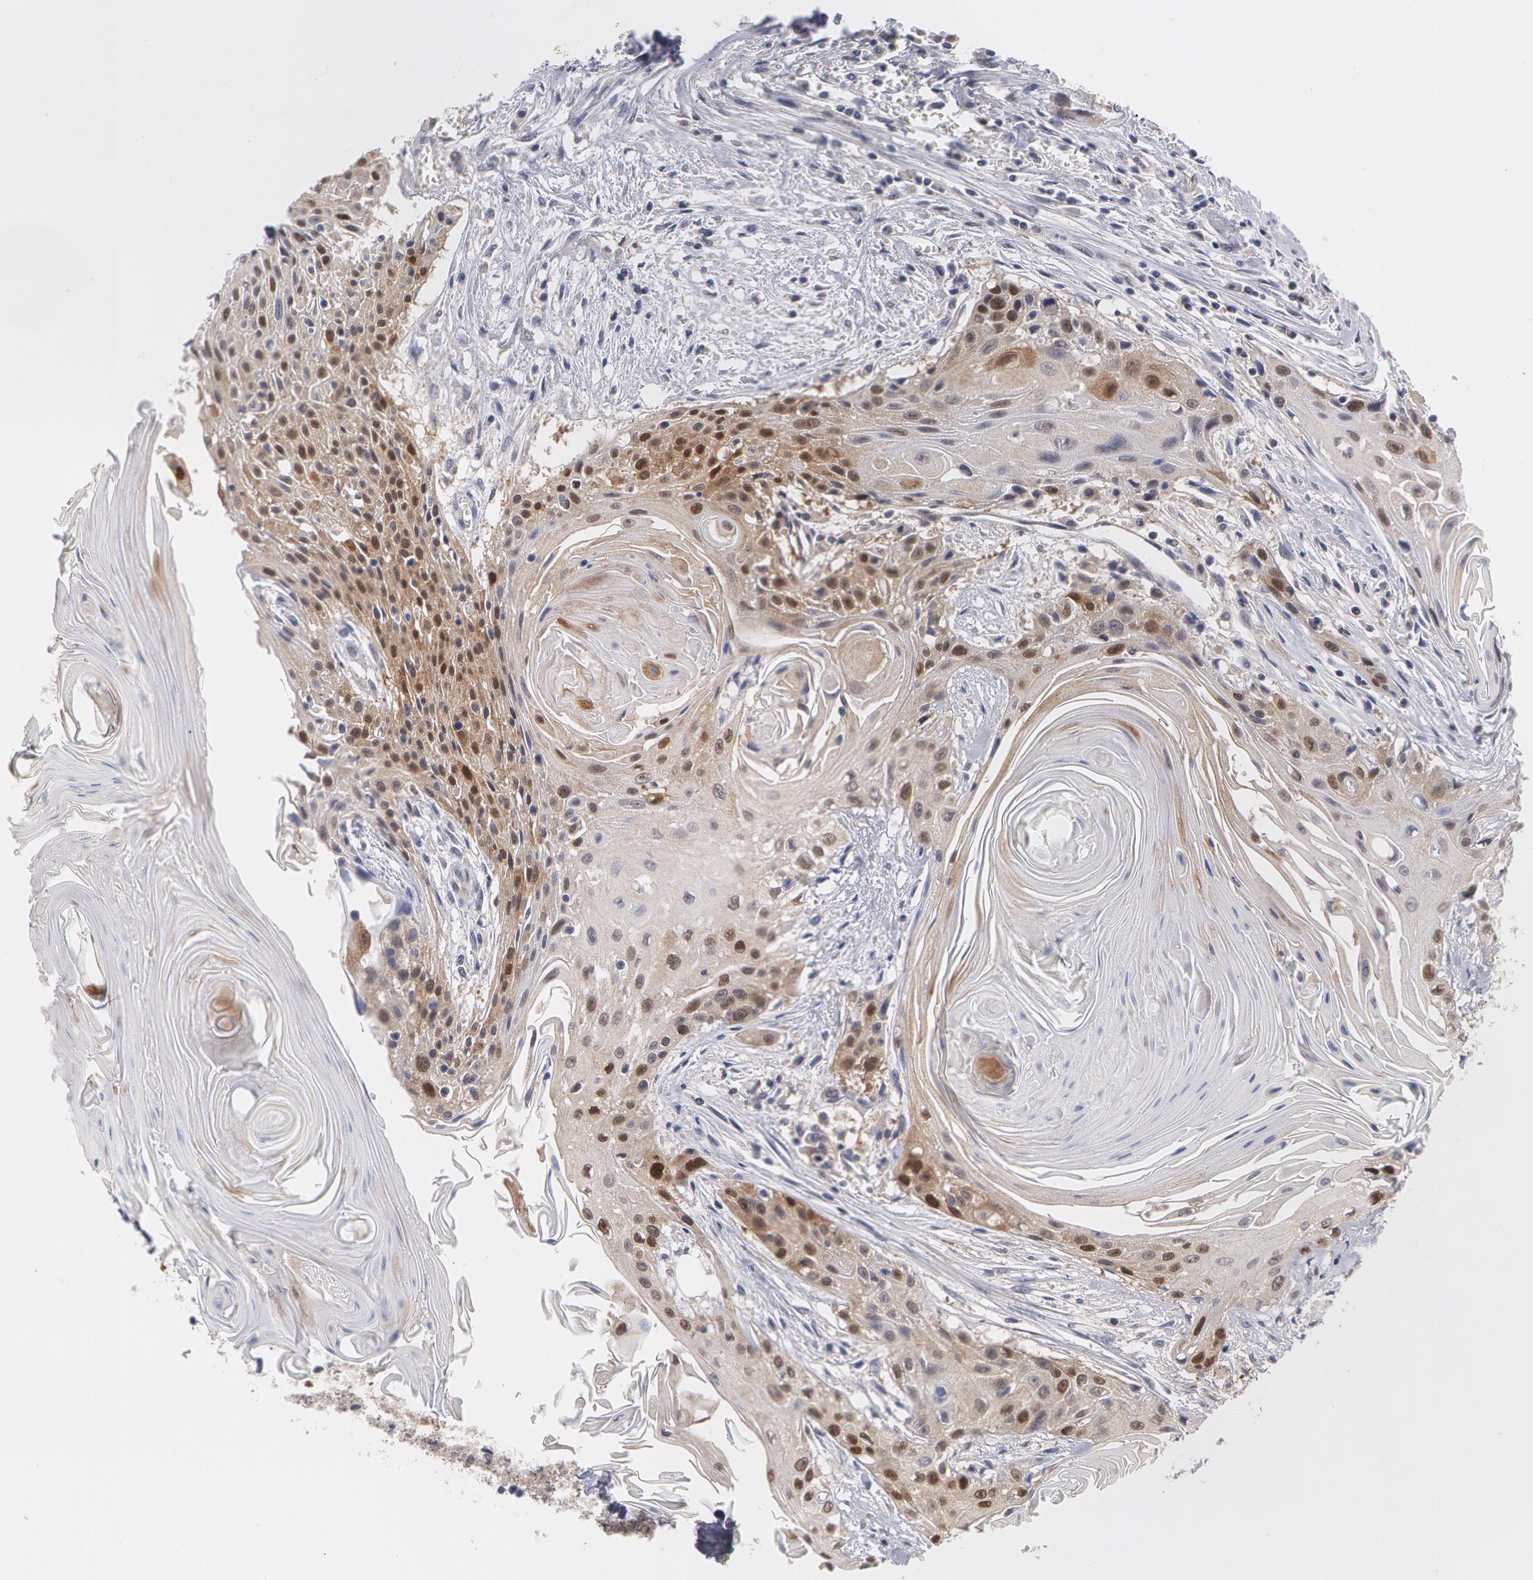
{"staining": {"intensity": "moderate", "quantity": "25%-75%", "location": "cytoplasmic/membranous,nuclear"}, "tissue": "head and neck cancer", "cell_type": "Tumor cells", "image_type": "cancer", "snomed": [{"axis": "morphology", "description": "Squamous cell carcinoma, NOS"}, {"axis": "morphology", "description": "Squamous cell carcinoma, metastatic, NOS"}, {"axis": "topography", "description": "Lymph node"}, {"axis": "topography", "description": "Salivary gland"}, {"axis": "topography", "description": "Head-Neck"}], "caption": "A histopathology image of head and neck squamous cell carcinoma stained for a protein displays moderate cytoplasmic/membranous and nuclear brown staining in tumor cells.", "gene": "TXNRD1", "patient": {"sex": "female", "age": 74}}